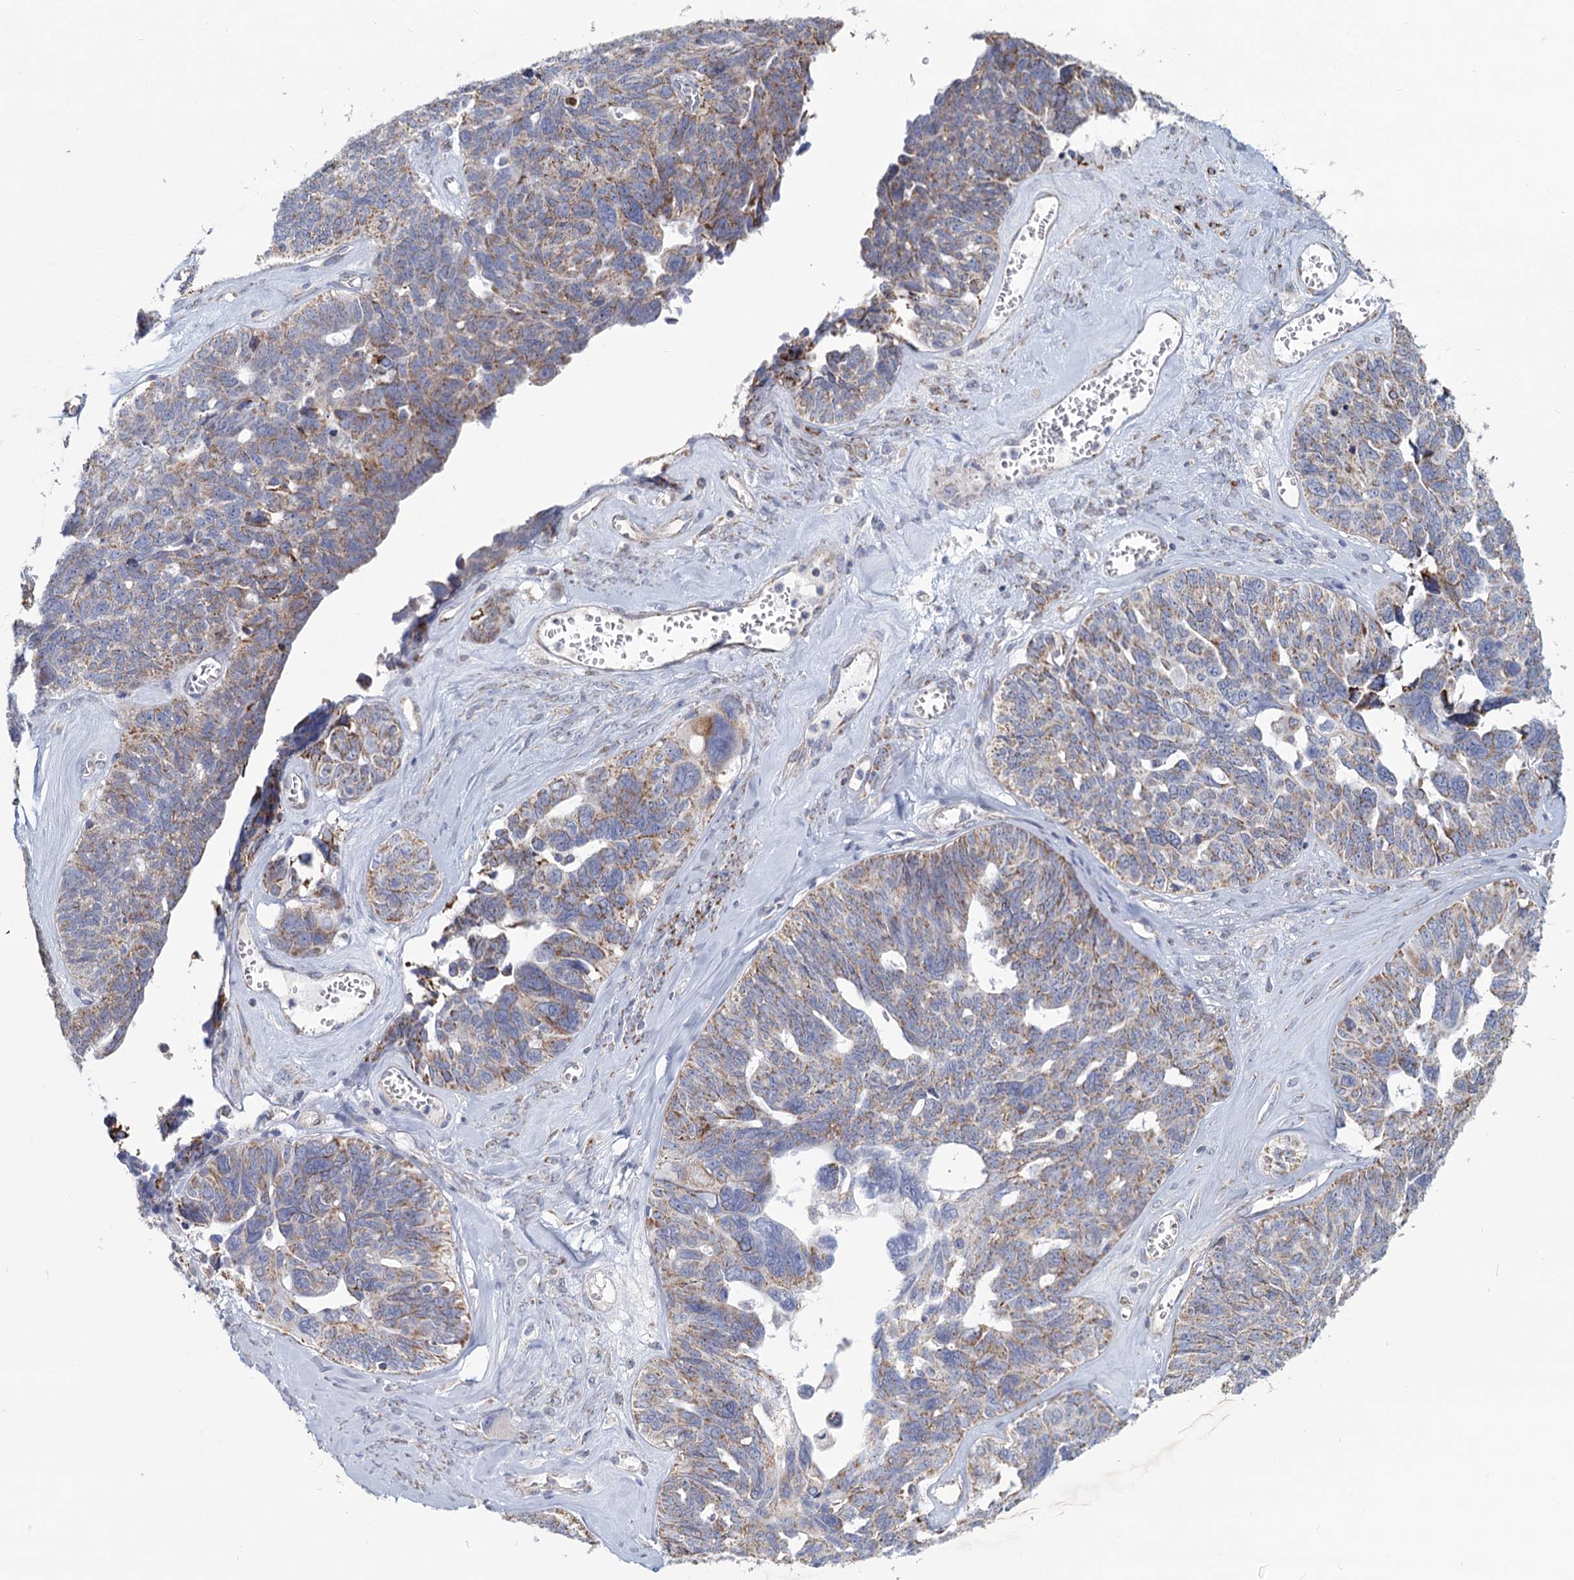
{"staining": {"intensity": "weak", "quantity": "25%-75%", "location": "cytoplasmic/membranous"}, "tissue": "ovarian cancer", "cell_type": "Tumor cells", "image_type": "cancer", "snomed": [{"axis": "morphology", "description": "Cystadenocarcinoma, serous, NOS"}, {"axis": "topography", "description": "Ovary"}], "caption": "The image shows staining of serous cystadenocarcinoma (ovarian), revealing weak cytoplasmic/membranous protein expression (brown color) within tumor cells.", "gene": "NDUFC2", "patient": {"sex": "female", "age": 79}}